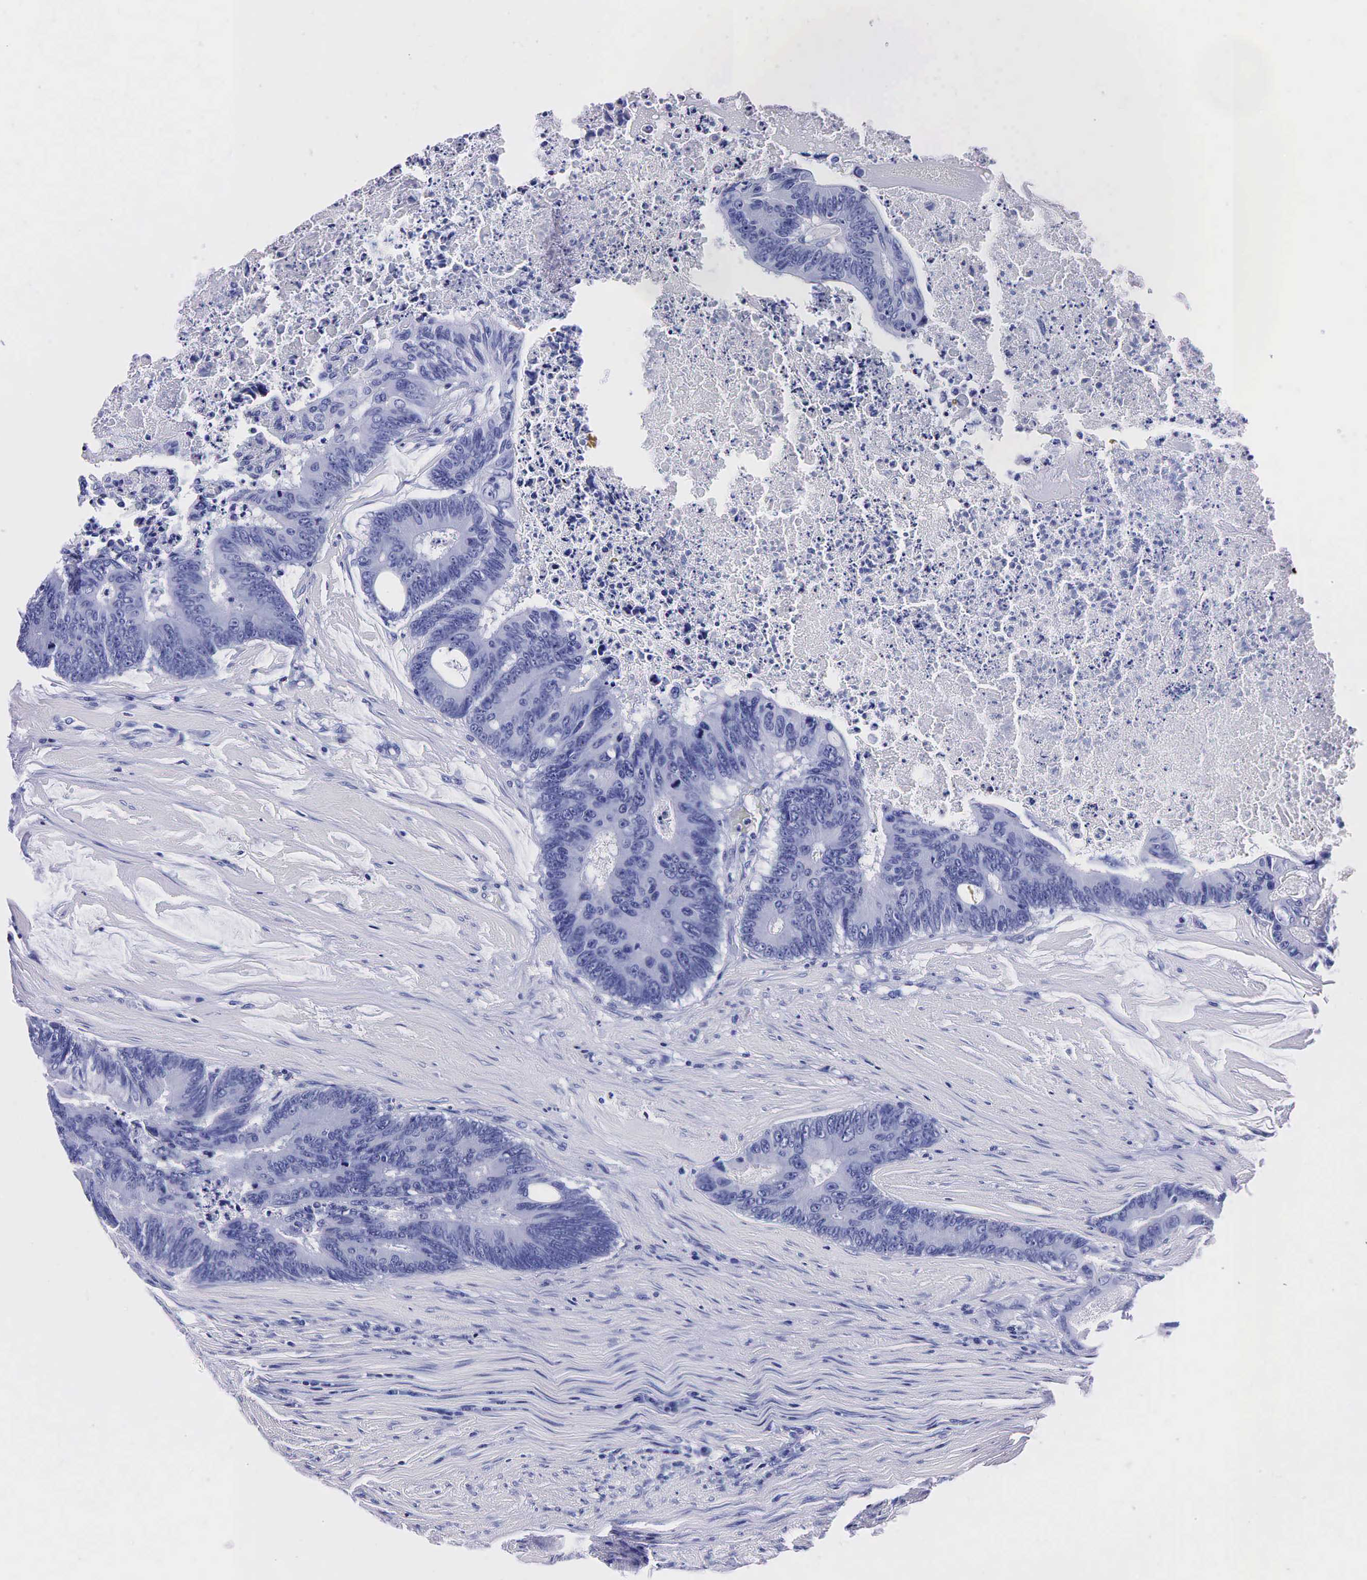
{"staining": {"intensity": "negative", "quantity": "none", "location": "none"}, "tissue": "colorectal cancer", "cell_type": "Tumor cells", "image_type": "cancer", "snomed": [{"axis": "morphology", "description": "Adenocarcinoma, NOS"}, {"axis": "topography", "description": "Colon"}], "caption": "Immunohistochemistry of human colorectal adenocarcinoma demonstrates no positivity in tumor cells.", "gene": "TG", "patient": {"sex": "male", "age": 65}}